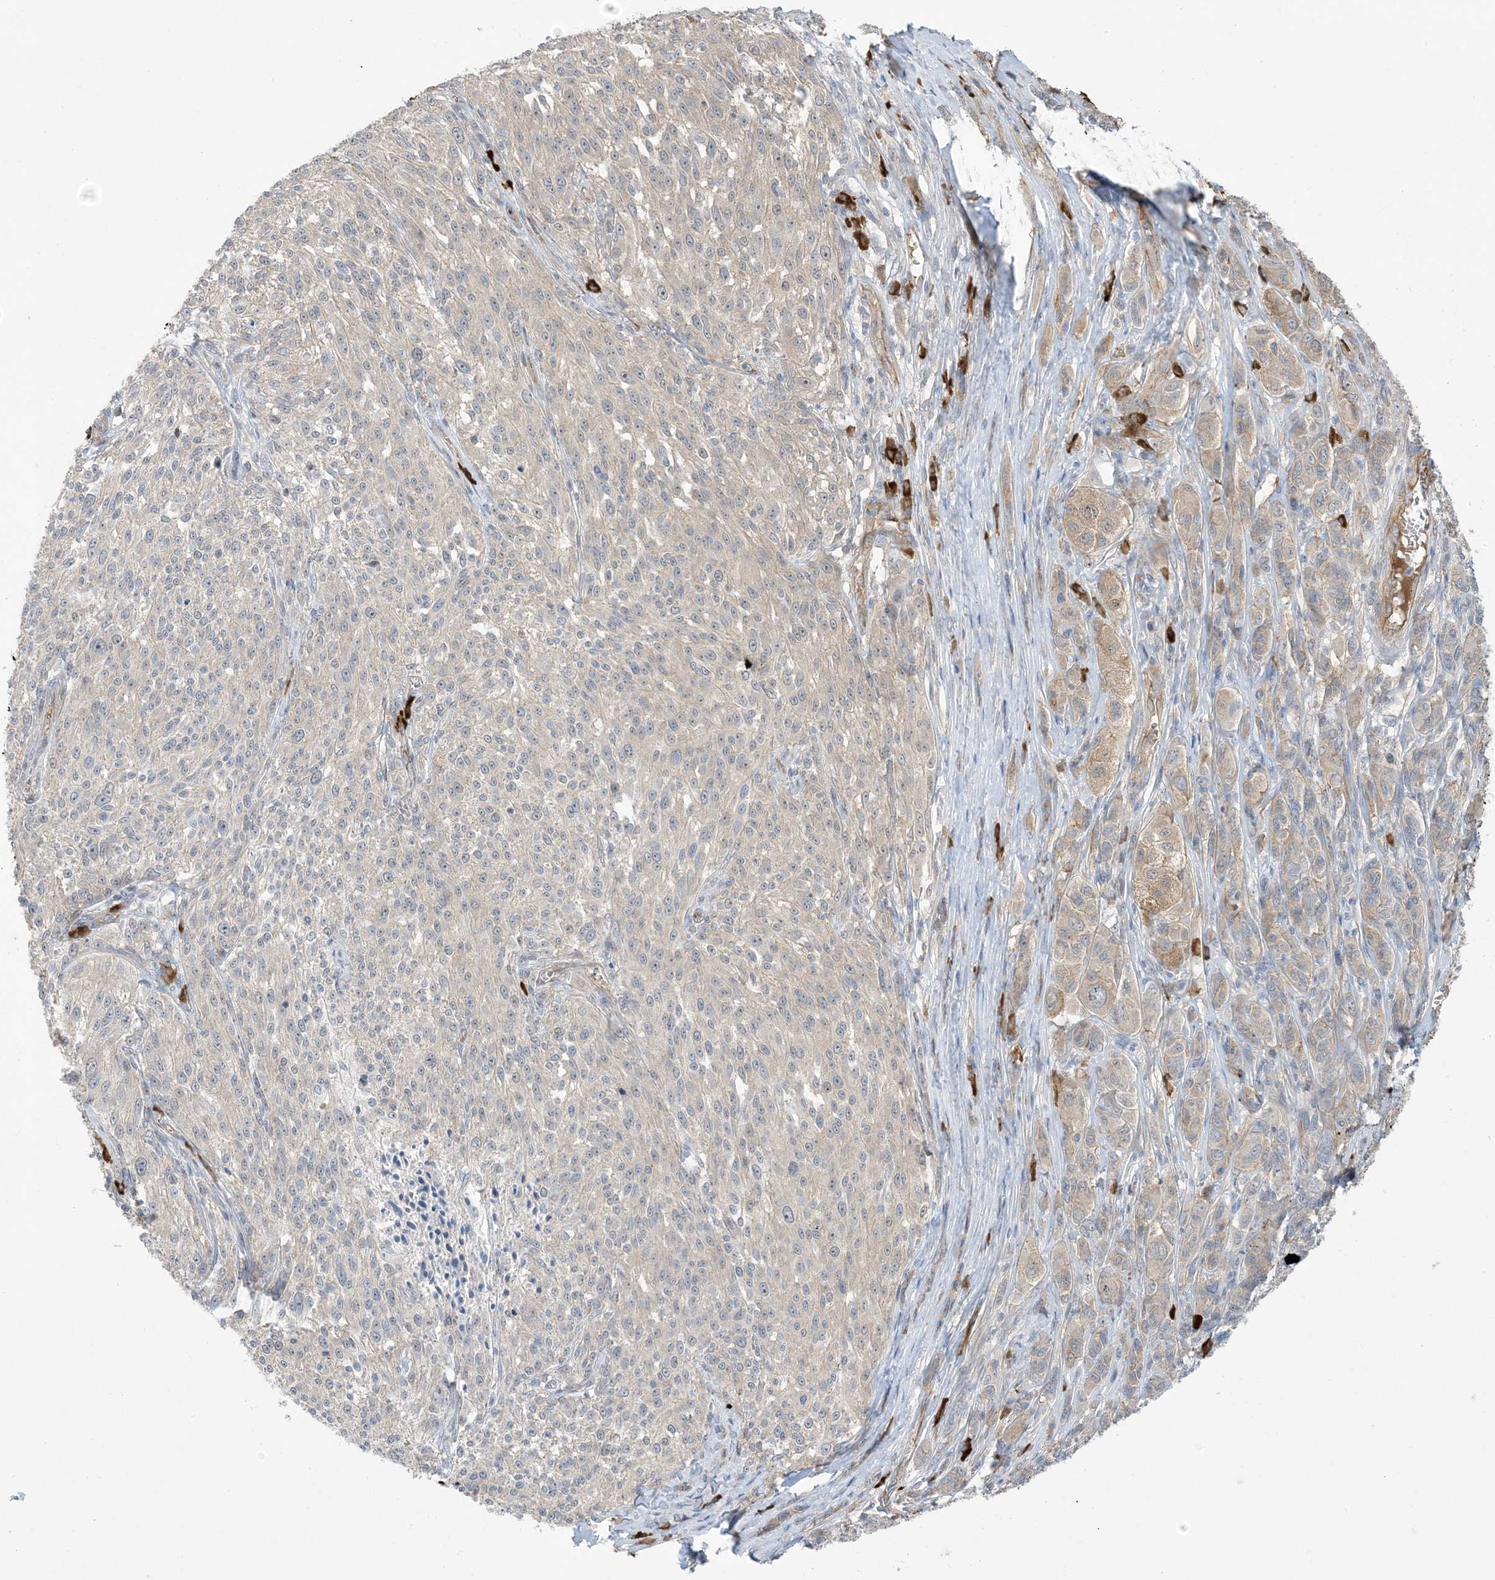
{"staining": {"intensity": "weak", "quantity": "<25%", "location": "cytoplasmic/membranous"}, "tissue": "melanoma", "cell_type": "Tumor cells", "image_type": "cancer", "snomed": [{"axis": "morphology", "description": "Malignant melanoma, NOS"}, {"axis": "topography", "description": "Skin of trunk"}], "caption": "The immunohistochemistry (IHC) image has no significant staining in tumor cells of melanoma tissue.", "gene": "AOC1", "patient": {"sex": "male", "age": 71}}